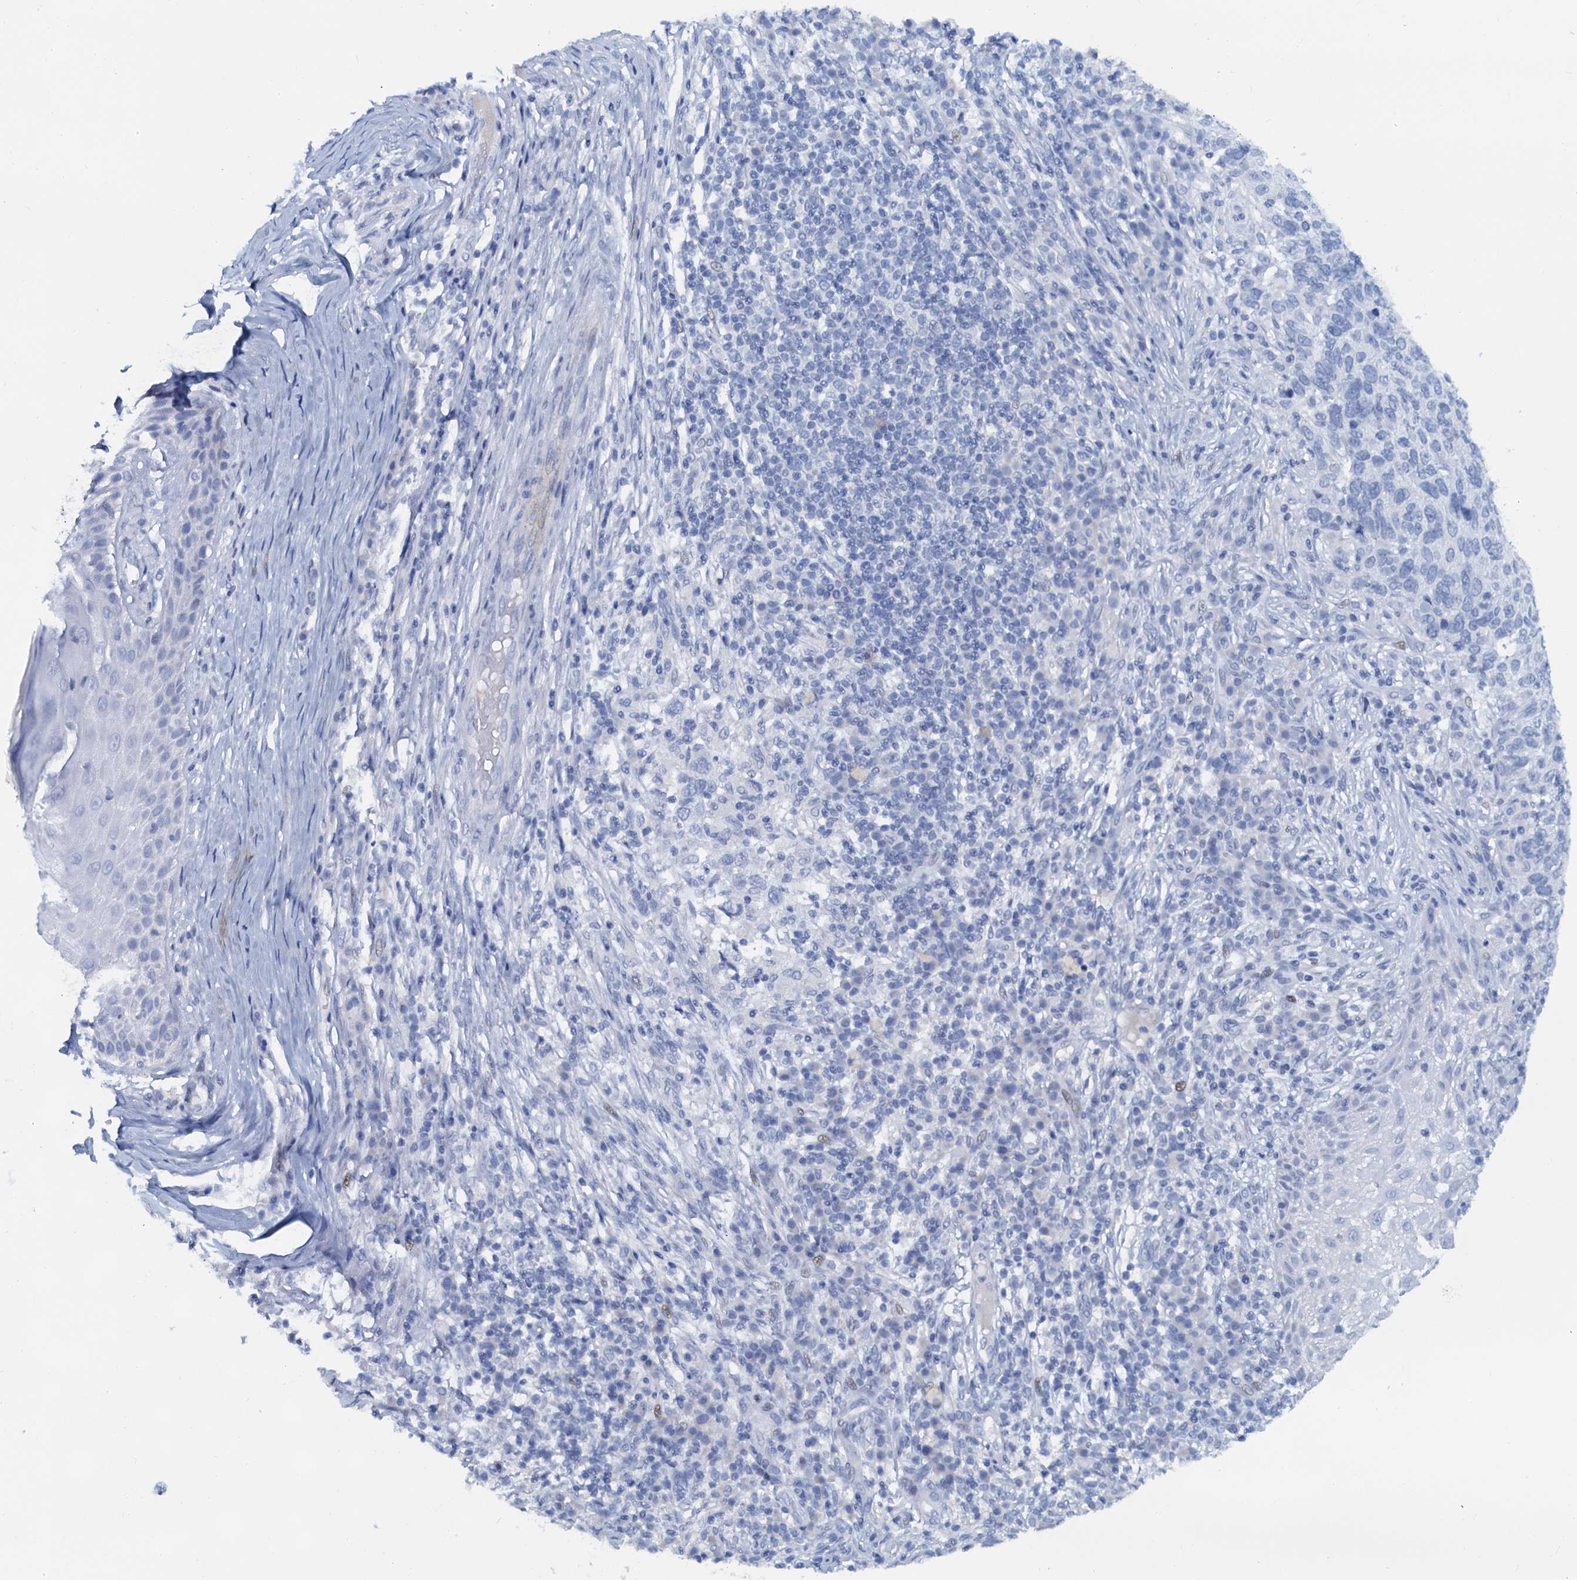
{"staining": {"intensity": "negative", "quantity": "none", "location": "none"}, "tissue": "skin cancer", "cell_type": "Tumor cells", "image_type": "cancer", "snomed": [{"axis": "morphology", "description": "Basal cell carcinoma"}, {"axis": "topography", "description": "Skin"}], "caption": "Immunohistochemistry (IHC) of human skin basal cell carcinoma displays no expression in tumor cells.", "gene": "PTGES3", "patient": {"sex": "female", "age": 65}}